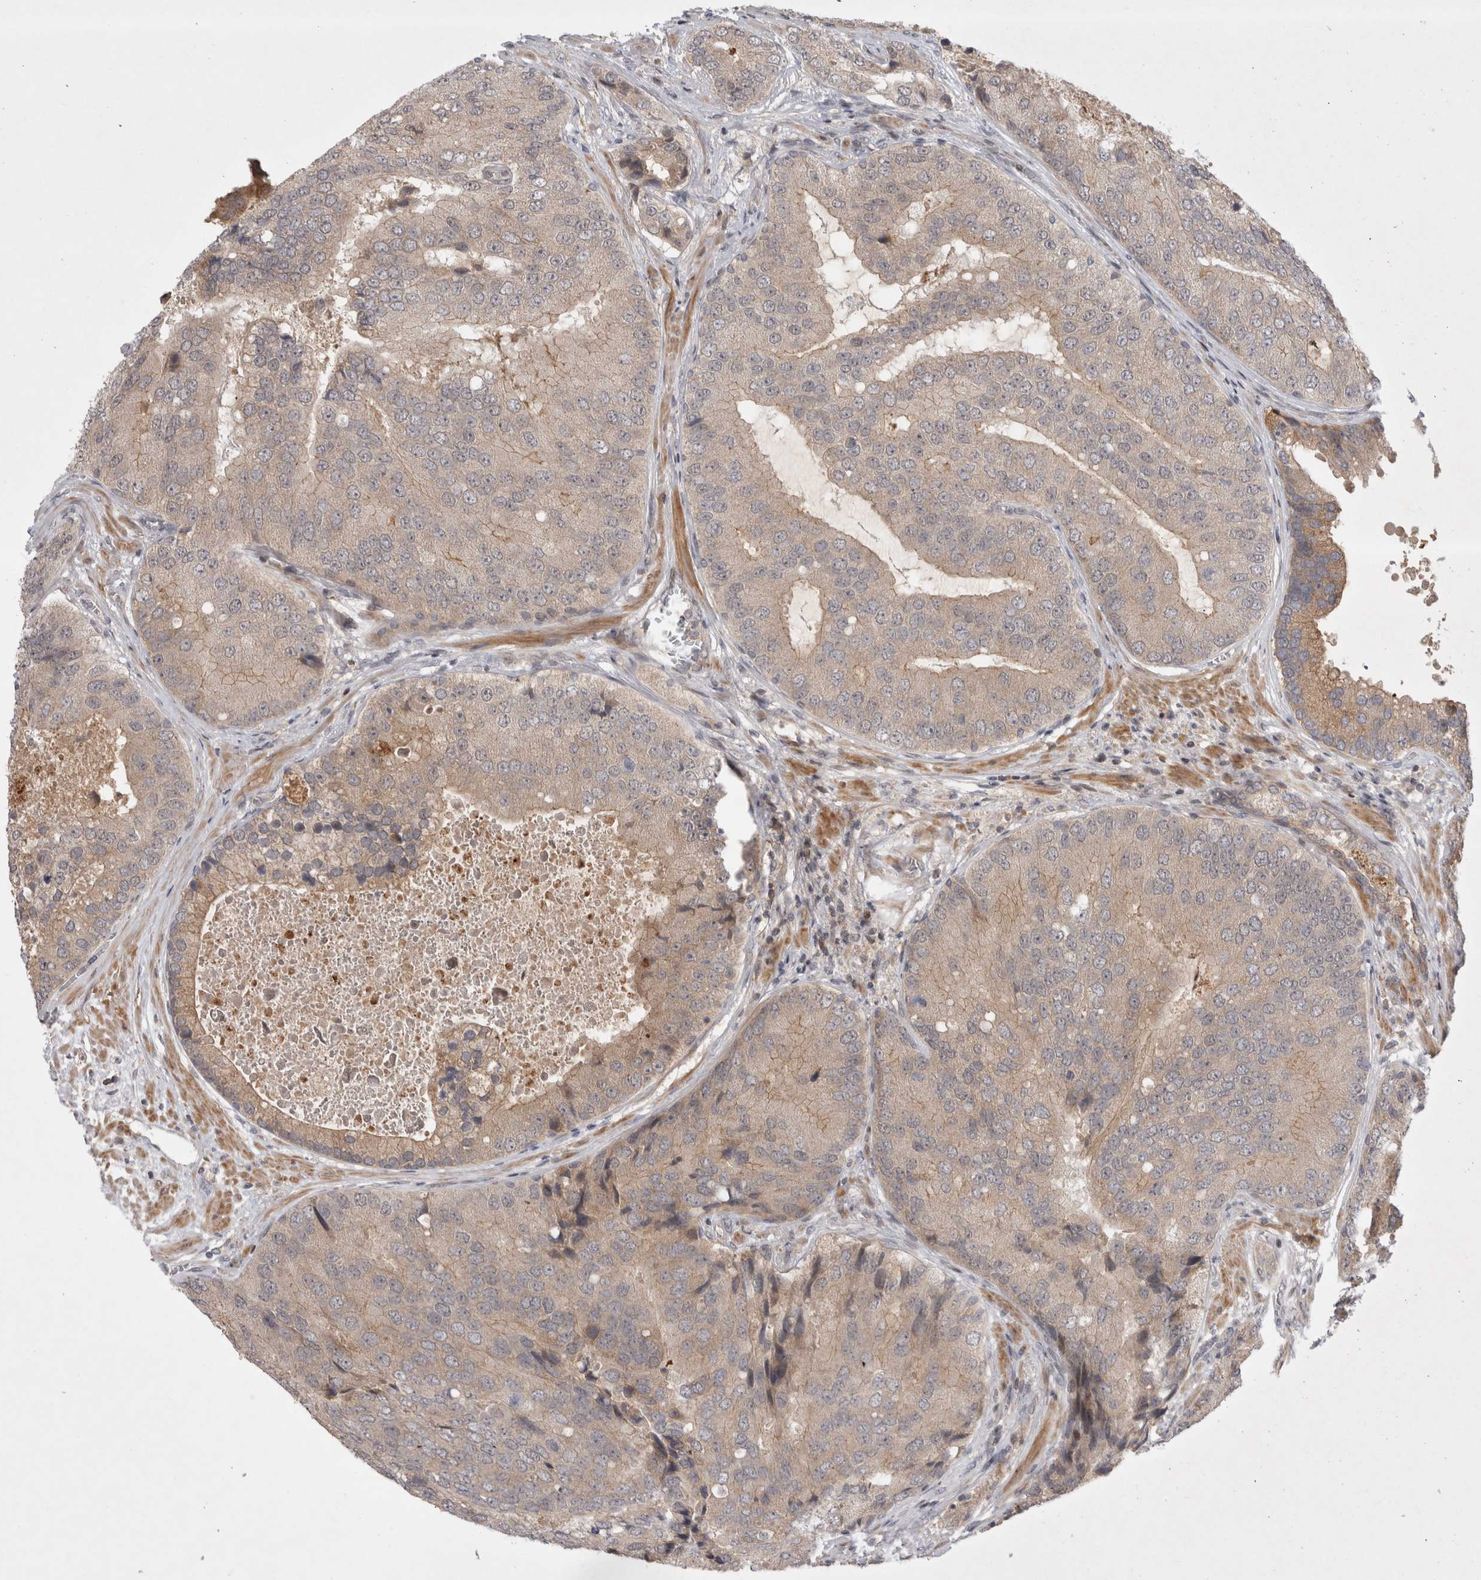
{"staining": {"intensity": "weak", "quantity": ">75%", "location": "cytoplasmic/membranous"}, "tissue": "prostate cancer", "cell_type": "Tumor cells", "image_type": "cancer", "snomed": [{"axis": "morphology", "description": "Adenocarcinoma, High grade"}, {"axis": "topography", "description": "Prostate"}], "caption": "Human prostate cancer stained for a protein (brown) shows weak cytoplasmic/membranous positive staining in about >75% of tumor cells.", "gene": "PLEKHM1", "patient": {"sex": "male", "age": 70}}